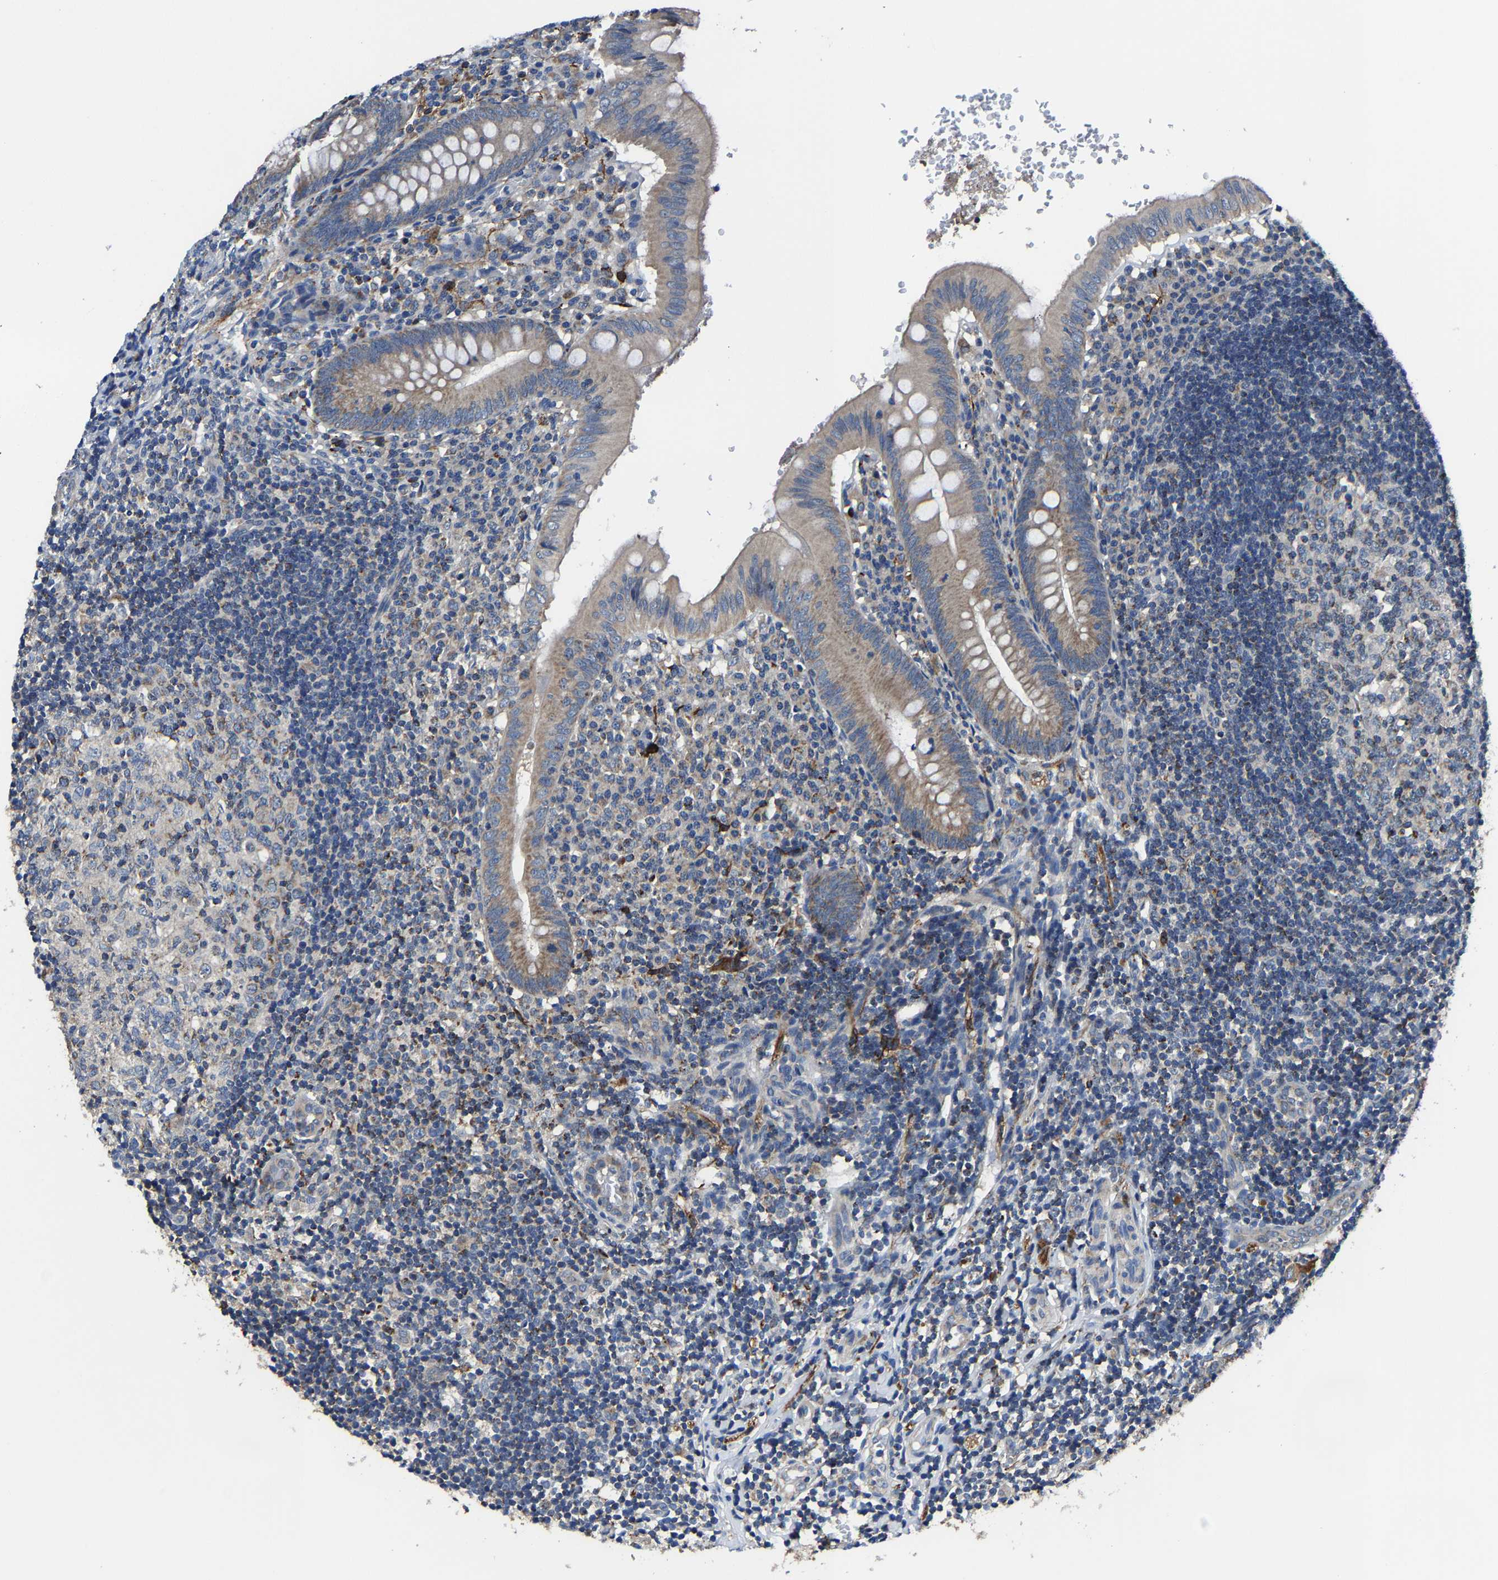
{"staining": {"intensity": "moderate", "quantity": "25%-75%", "location": "cytoplasmic/membranous"}, "tissue": "appendix", "cell_type": "Glandular cells", "image_type": "normal", "snomed": [{"axis": "morphology", "description": "Normal tissue, NOS"}, {"axis": "topography", "description": "Appendix"}], "caption": "Immunohistochemical staining of unremarkable human appendix exhibits medium levels of moderate cytoplasmic/membranous expression in approximately 25%-75% of glandular cells. (DAB IHC with brightfield microscopy, high magnification).", "gene": "AGK", "patient": {"sex": "male", "age": 8}}